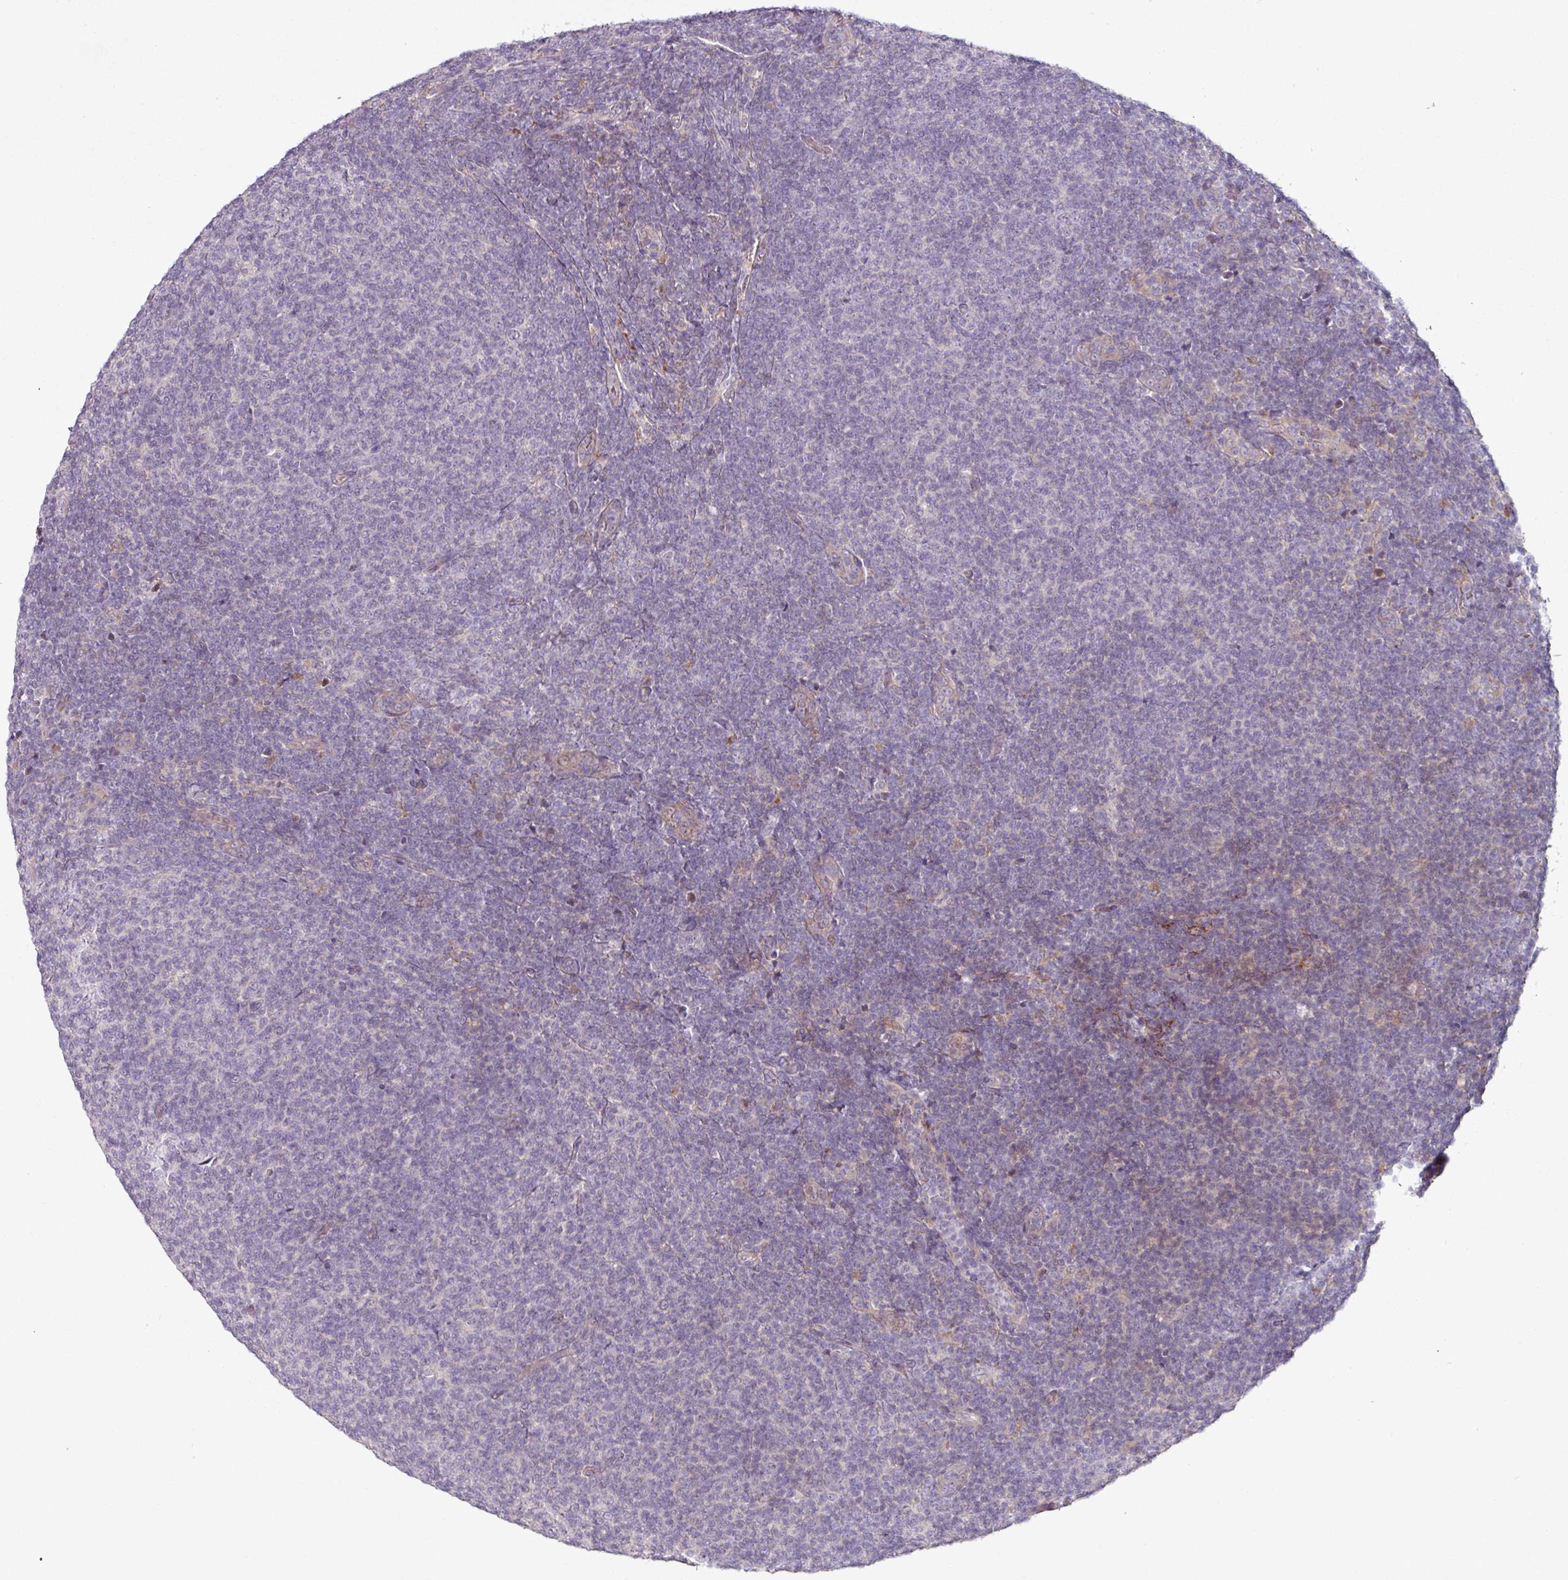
{"staining": {"intensity": "negative", "quantity": "none", "location": "none"}, "tissue": "lymphoma", "cell_type": "Tumor cells", "image_type": "cancer", "snomed": [{"axis": "morphology", "description": "Malignant lymphoma, non-Hodgkin's type, Low grade"}, {"axis": "topography", "description": "Lymph node"}], "caption": "IHC micrograph of neoplastic tissue: lymphoma stained with DAB (3,3'-diaminobenzidine) displays no significant protein staining in tumor cells.", "gene": "MTMR14", "patient": {"sex": "male", "age": 66}}